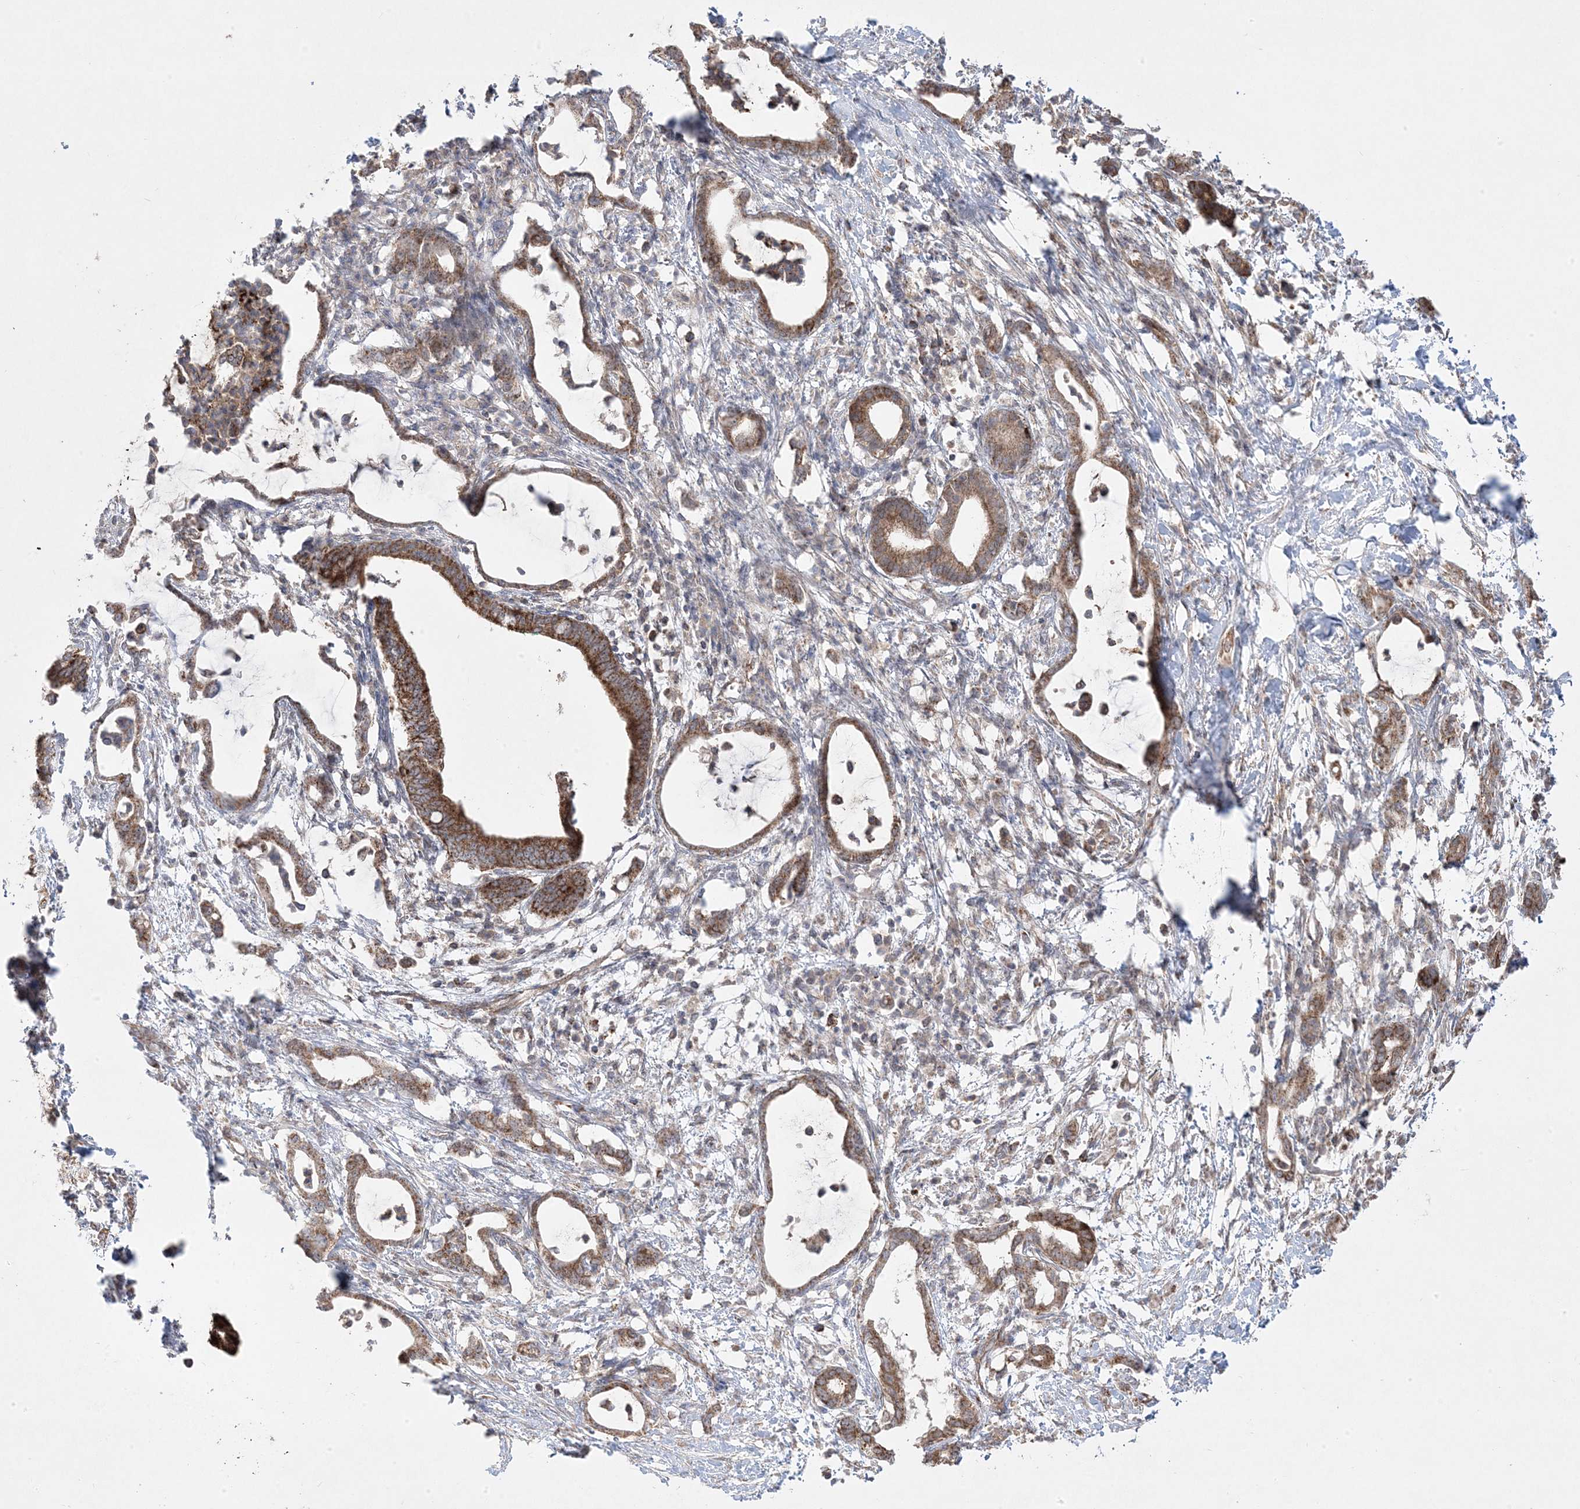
{"staining": {"intensity": "moderate", "quantity": ">75%", "location": "cytoplasmic/membranous"}, "tissue": "pancreatic cancer", "cell_type": "Tumor cells", "image_type": "cancer", "snomed": [{"axis": "morphology", "description": "Adenocarcinoma, NOS"}, {"axis": "topography", "description": "Pancreas"}], "caption": "Protein expression analysis of adenocarcinoma (pancreatic) shows moderate cytoplasmic/membranous staining in about >75% of tumor cells. (DAB = brown stain, brightfield microscopy at high magnification).", "gene": "CLUAP1", "patient": {"sex": "female", "age": 55}}